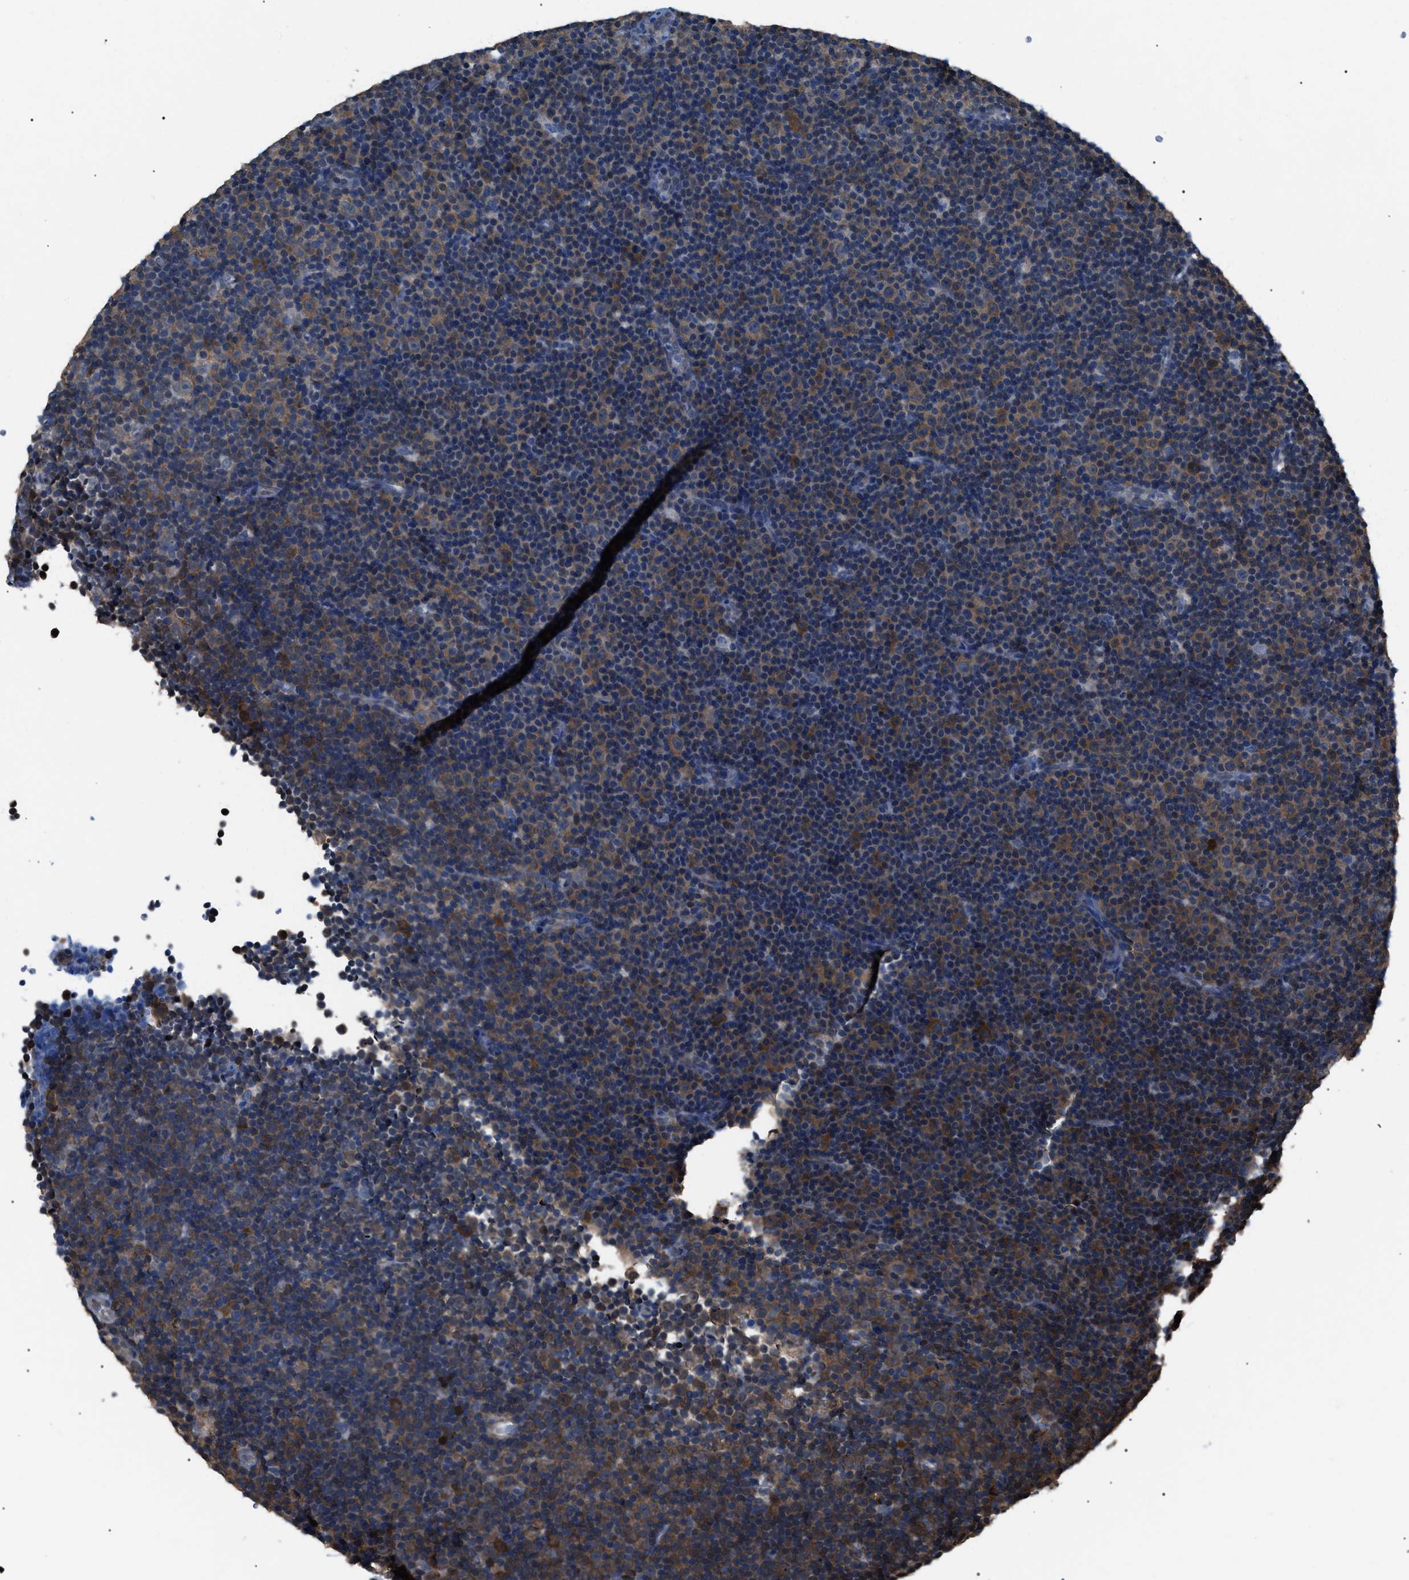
{"staining": {"intensity": "moderate", "quantity": "25%-75%", "location": "cytoplasmic/membranous"}, "tissue": "lymphoma", "cell_type": "Tumor cells", "image_type": "cancer", "snomed": [{"axis": "morphology", "description": "Malignant lymphoma, non-Hodgkin's type, Low grade"}, {"axis": "topography", "description": "Lymph node"}], "caption": "Protein positivity by immunohistochemistry demonstrates moderate cytoplasmic/membranous staining in approximately 25%-75% of tumor cells in malignant lymphoma, non-Hodgkin's type (low-grade). (DAB (3,3'-diaminobenzidine) IHC with brightfield microscopy, high magnification).", "gene": "PDCD5", "patient": {"sex": "female", "age": 67}}